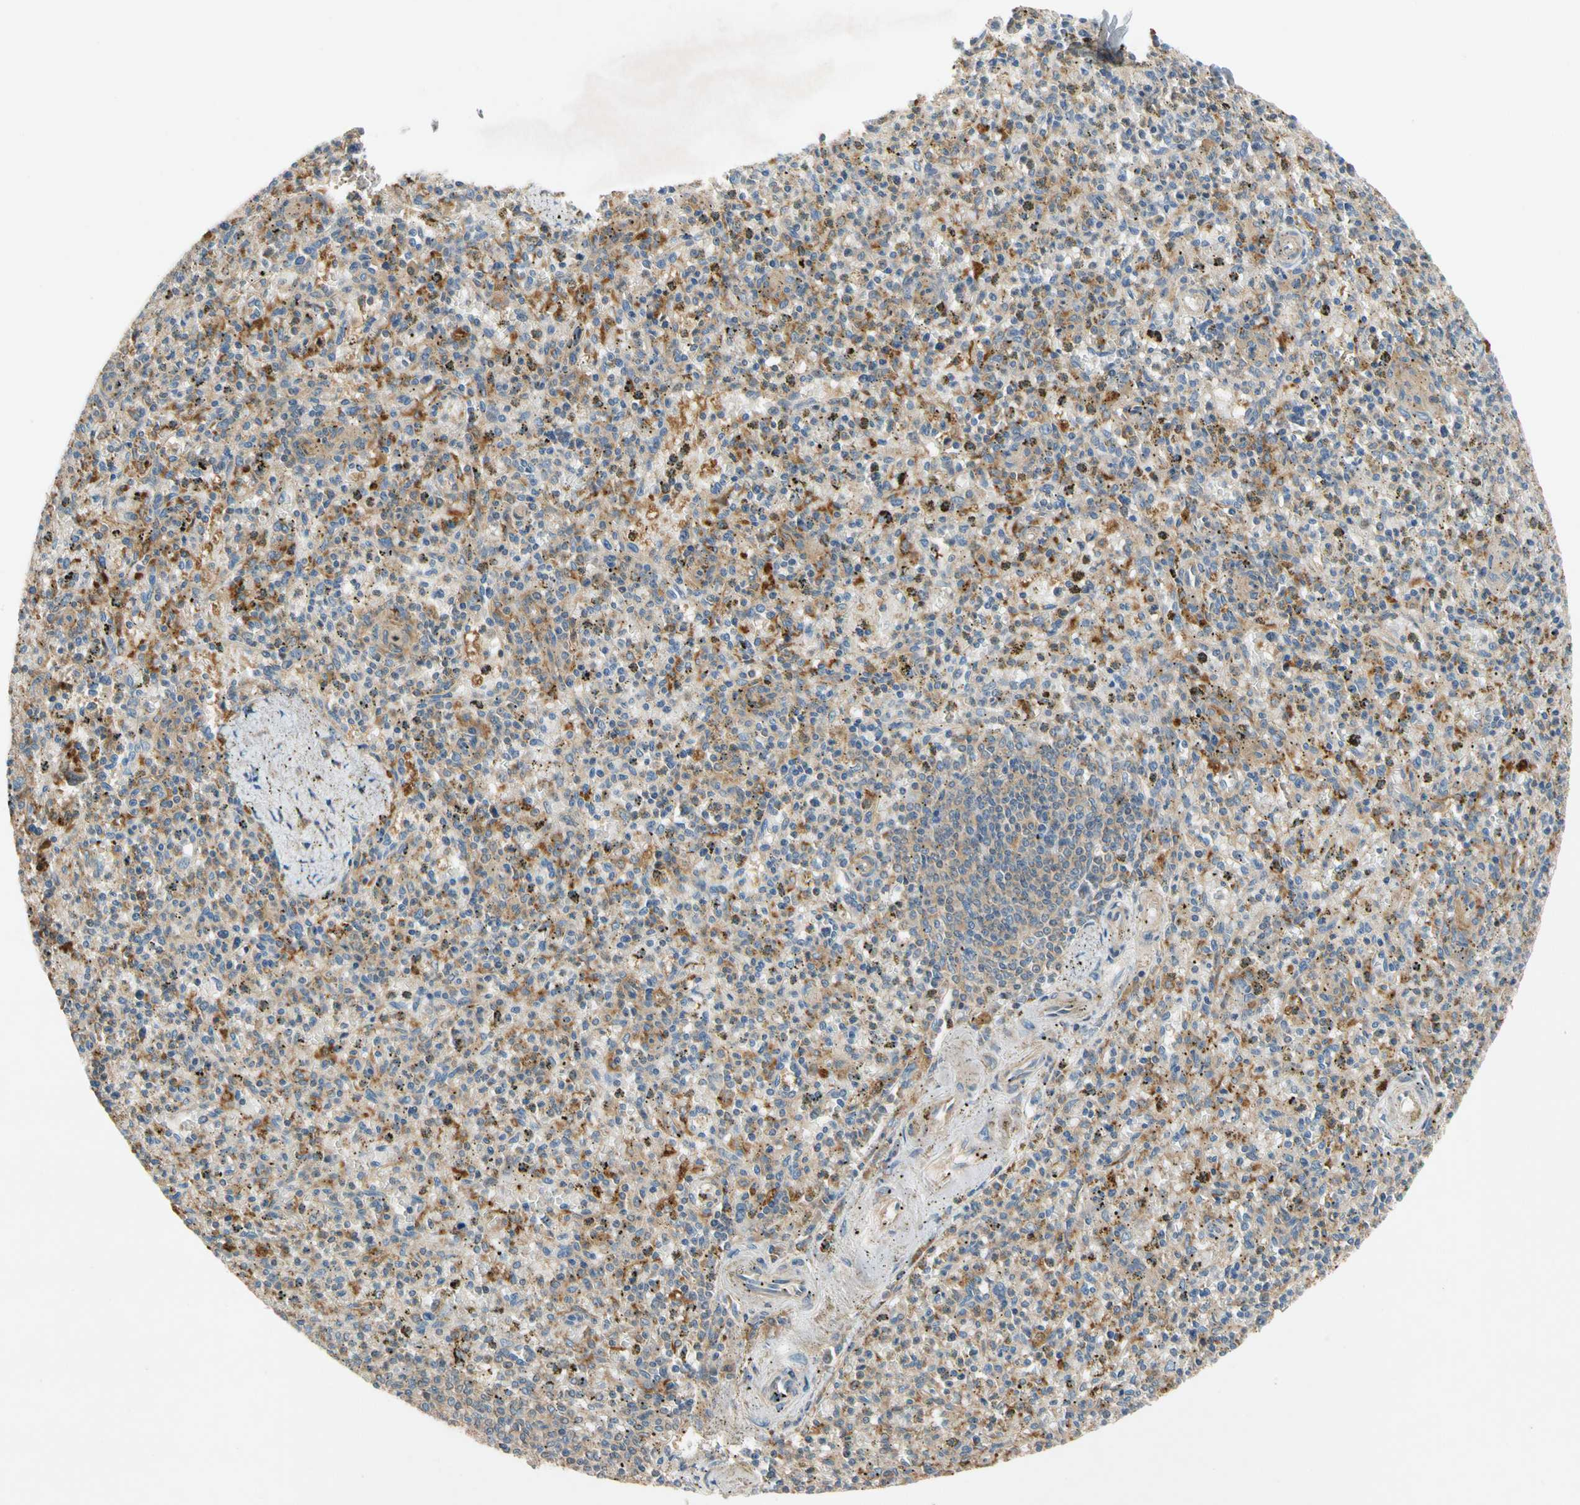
{"staining": {"intensity": "moderate", "quantity": "25%-75%", "location": "cytoplasmic/membranous"}, "tissue": "spleen", "cell_type": "Cells in red pulp", "image_type": "normal", "snomed": [{"axis": "morphology", "description": "Normal tissue, NOS"}, {"axis": "topography", "description": "Spleen"}], "caption": "A high-resolution micrograph shows immunohistochemistry staining of unremarkable spleen, which exhibits moderate cytoplasmic/membranous staining in approximately 25%-75% of cells in red pulp. (brown staining indicates protein expression, while blue staining denotes nuclei).", "gene": "USP12", "patient": {"sex": "male", "age": 72}}